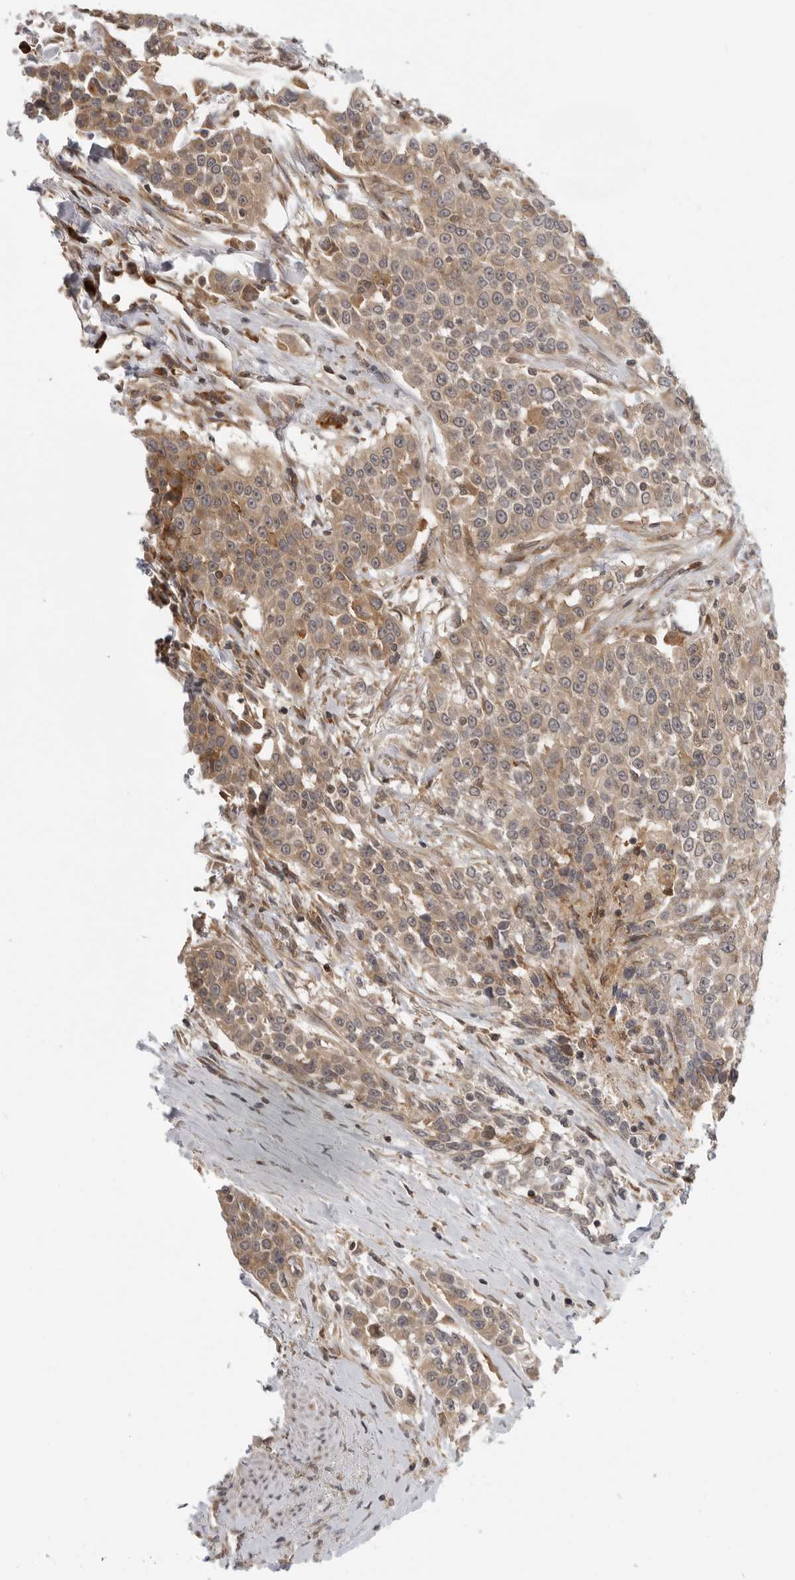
{"staining": {"intensity": "moderate", "quantity": ">75%", "location": "cytoplasmic/membranous"}, "tissue": "urothelial cancer", "cell_type": "Tumor cells", "image_type": "cancer", "snomed": [{"axis": "morphology", "description": "Urothelial carcinoma, High grade"}, {"axis": "topography", "description": "Urinary bladder"}], "caption": "Moderate cytoplasmic/membranous protein staining is present in approximately >75% of tumor cells in high-grade urothelial carcinoma.", "gene": "PRRC2A", "patient": {"sex": "female", "age": 80}}